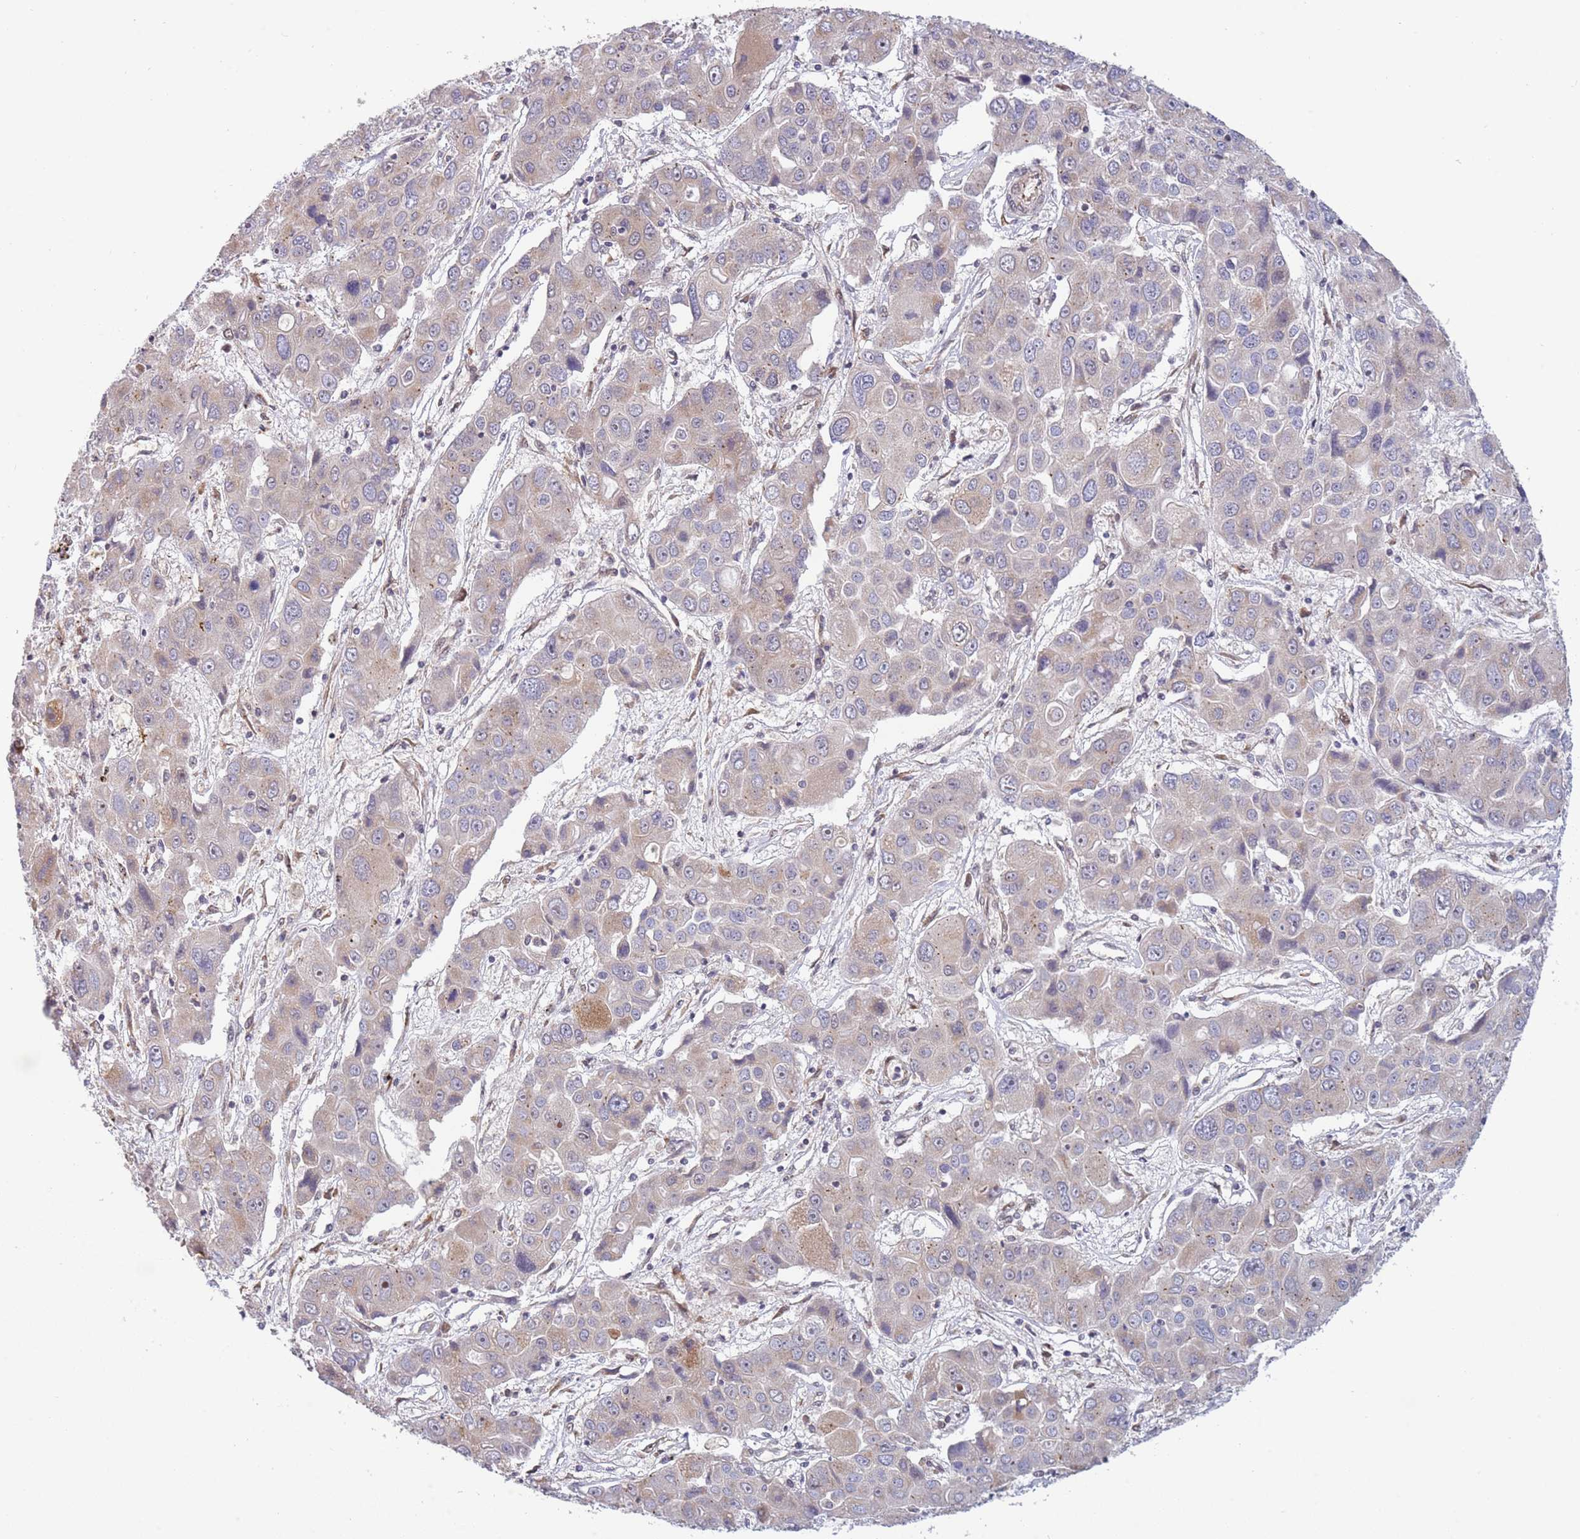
{"staining": {"intensity": "weak", "quantity": "<25%", "location": "cytoplasmic/membranous"}, "tissue": "liver cancer", "cell_type": "Tumor cells", "image_type": "cancer", "snomed": [{"axis": "morphology", "description": "Cholangiocarcinoma"}, {"axis": "topography", "description": "Liver"}], "caption": "Tumor cells show no significant expression in liver cancer (cholangiocarcinoma).", "gene": "TBX10", "patient": {"sex": "male", "age": 67}}